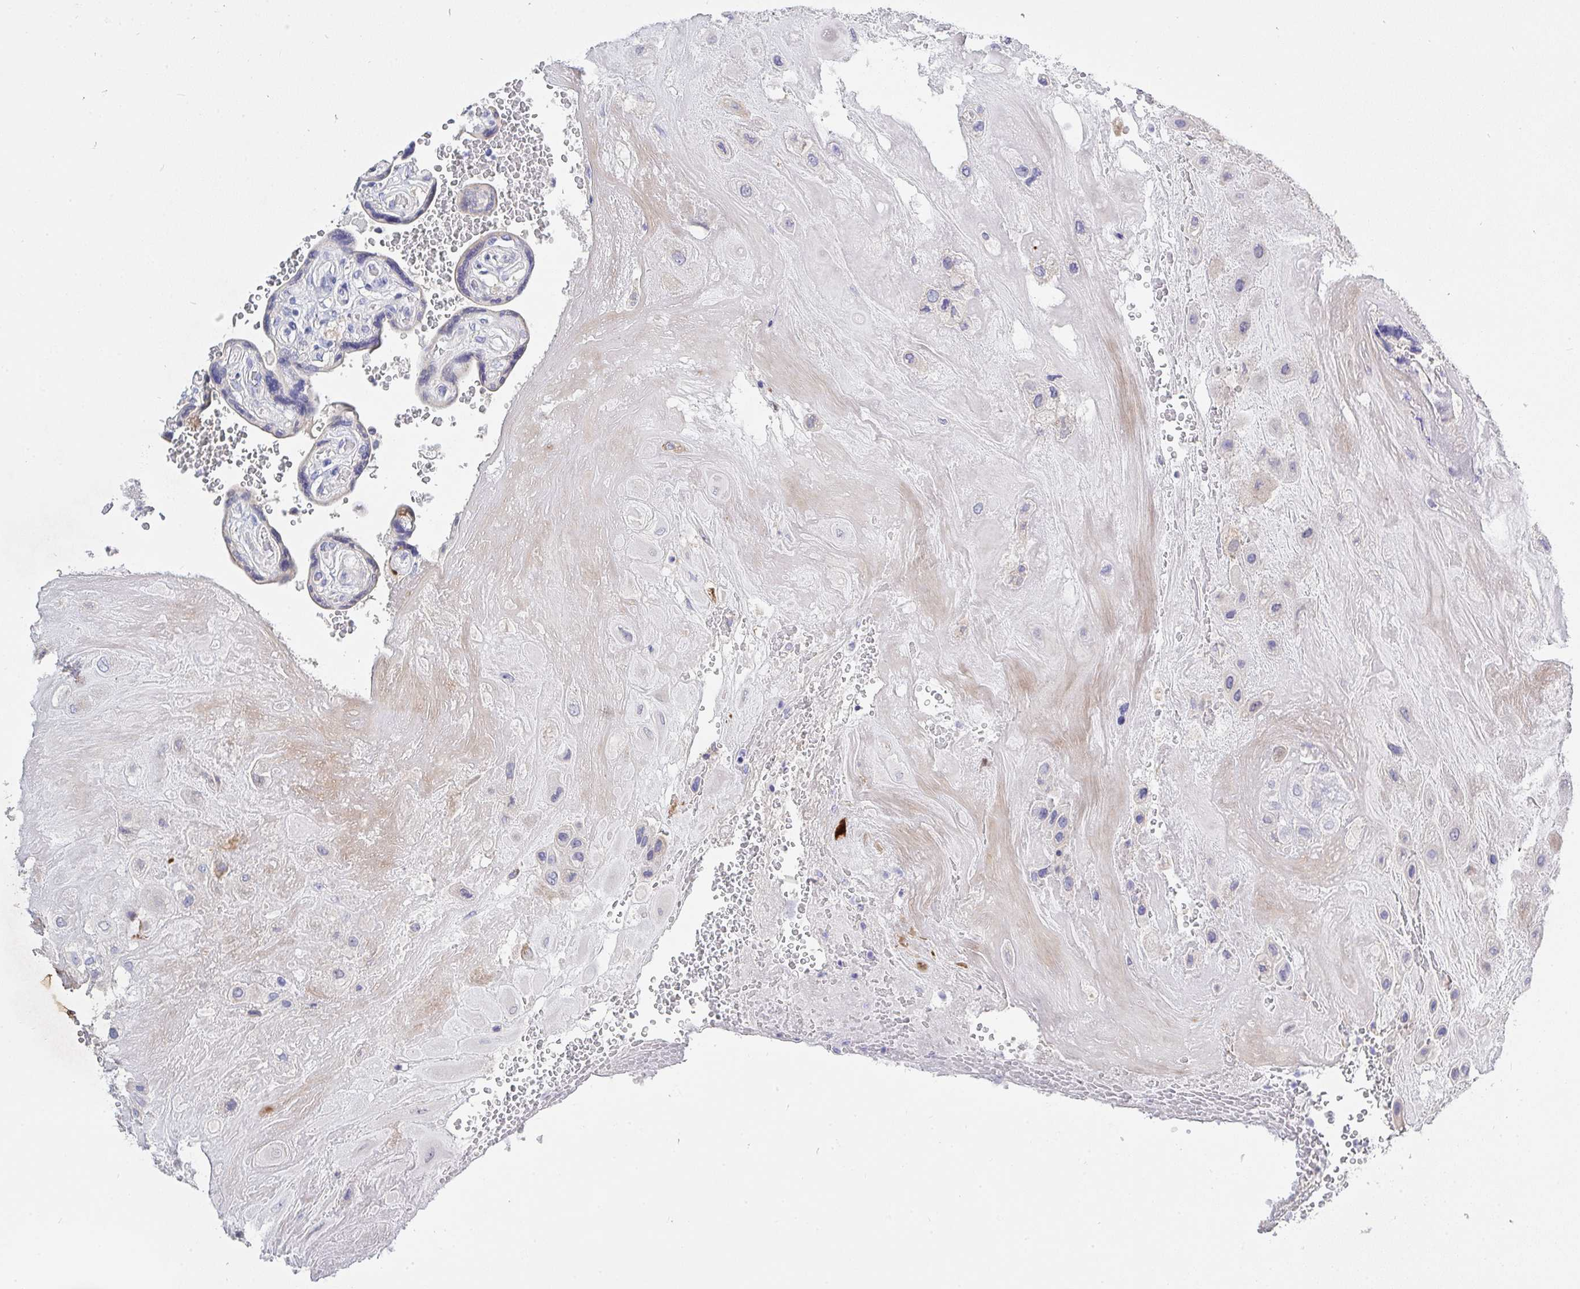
{"staining": {"intensity": "negative", "quantity": "none", "location": "none"}, "tissue": "placenta", "cell_type": "Decidual cells", "image_type": "normal", "snomed": [{"axis": "morphology", "description": "Normal tissue, NOS"}, {"axis": "topography", "description": "Placenta"}], "caption": "This is an immunohistochemistry (IHC) micrograph of normal human placenta. There is no expression in decidual cells.", "gene": "ZNF561", "patient": {"sex": "female", "age": 32}}